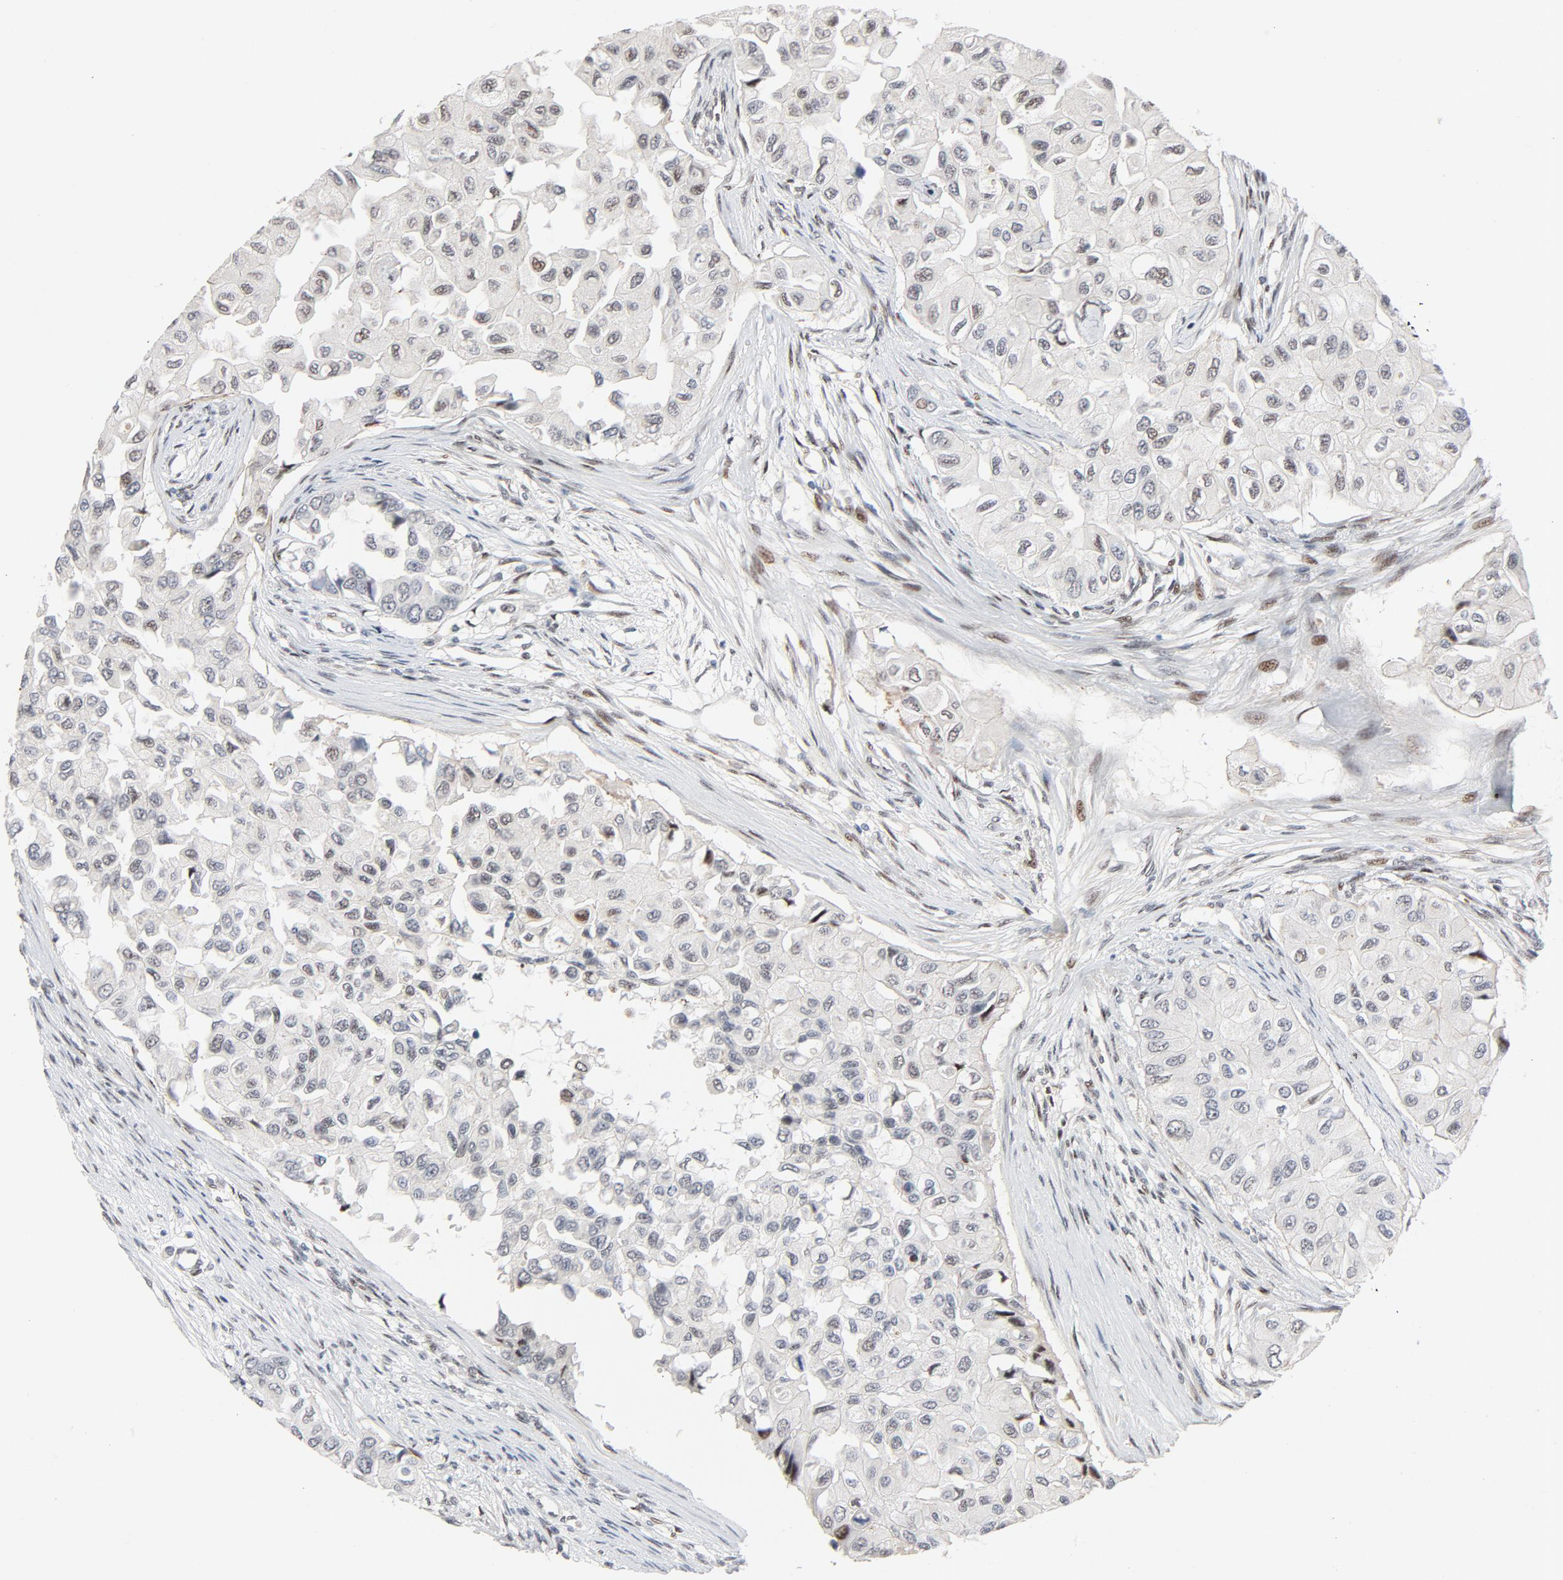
{"staining": {"intensity": "weak", "quantity": "<25%", "location": "nuclear"}, "tissue": "breast cancer", "cell_type": "Tumor cells", "image_type": "cancer", "snomed": [{"axis": "morphology", "description": "Normal tissue, NOS"}, {"axis": "morphology", "description": "Duct carcinoma"}, {"axis": "topography", "description": "Breast"}], "caption": "Immunohistochemistry of breast cancer (intraductal carcinoma) exhibits no positivity in tumor cells. (Stains: DAB (3,3'-diaminobenzidine) immunohistochemistry with hematoxylin counter stain, Microscopy: brightfield microscopy at high magnification).", "gene": "FSCB", "patient": {"sex": "female", "age": 49}}